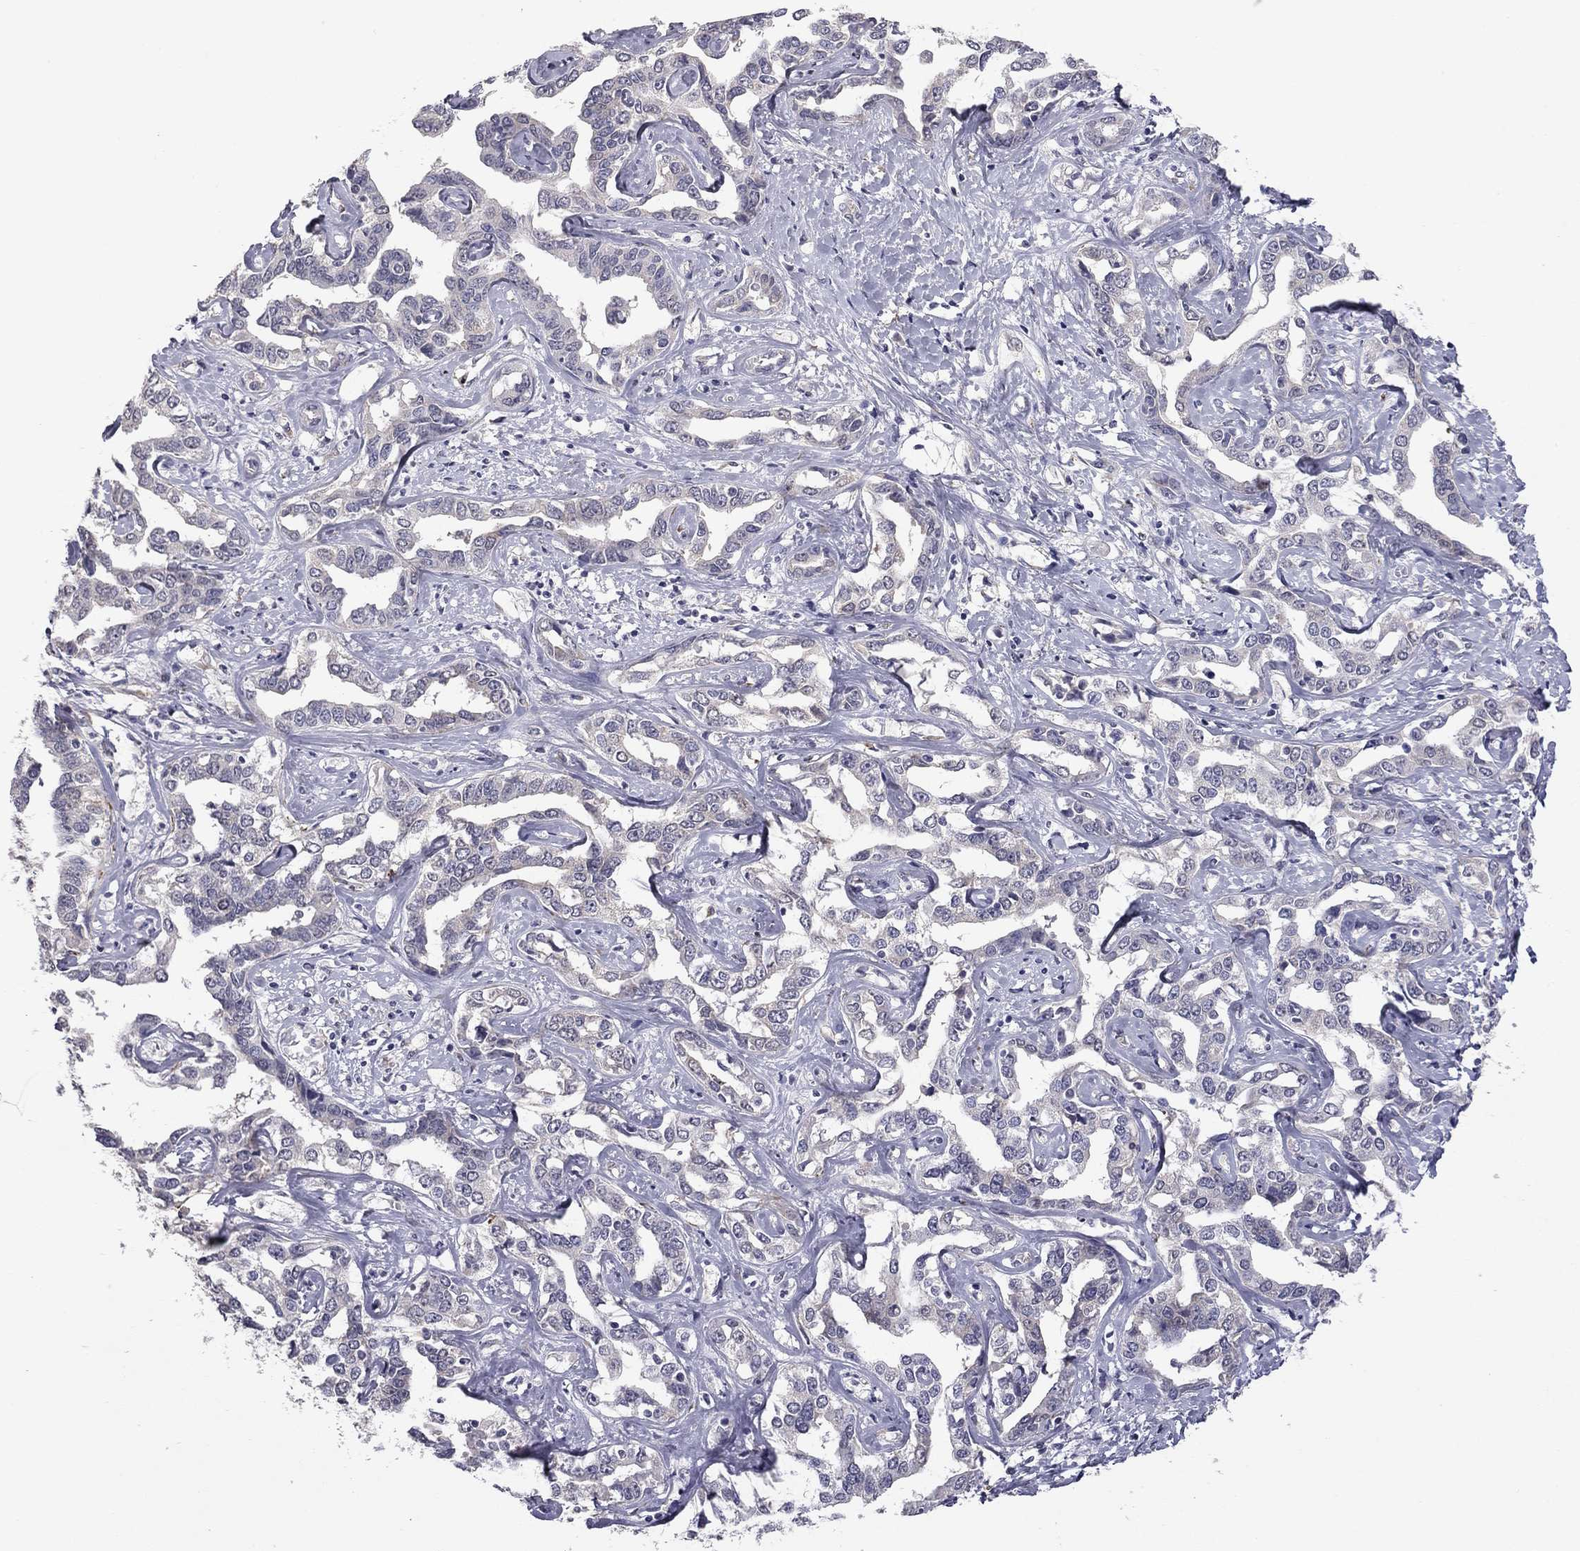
{"staining": {"intensity": "negative", "quantity": "none", "location": "none"}, "tissue": "liver cancer", "cell_type": "Tumor cells", "image_type": "cancer", "snomed": [{"axis": "morphology", "description": "Cholangiocarcinoma"}, {"axis": "topography", "description": "Liver"}], "caption": "Immunohistochemistry of human cholangiocarcinoma (liver) exhibits no positivity in tumor cells. The staining was performed using DAB (3,3'-diaminobenzidine) to visualize the protein expression in brown, while the nuclei were stained in blue with hematoxylin (Magnification: 20x).", "gene": "PRRT2", "patient": {"sex": "male", "age": 59}}